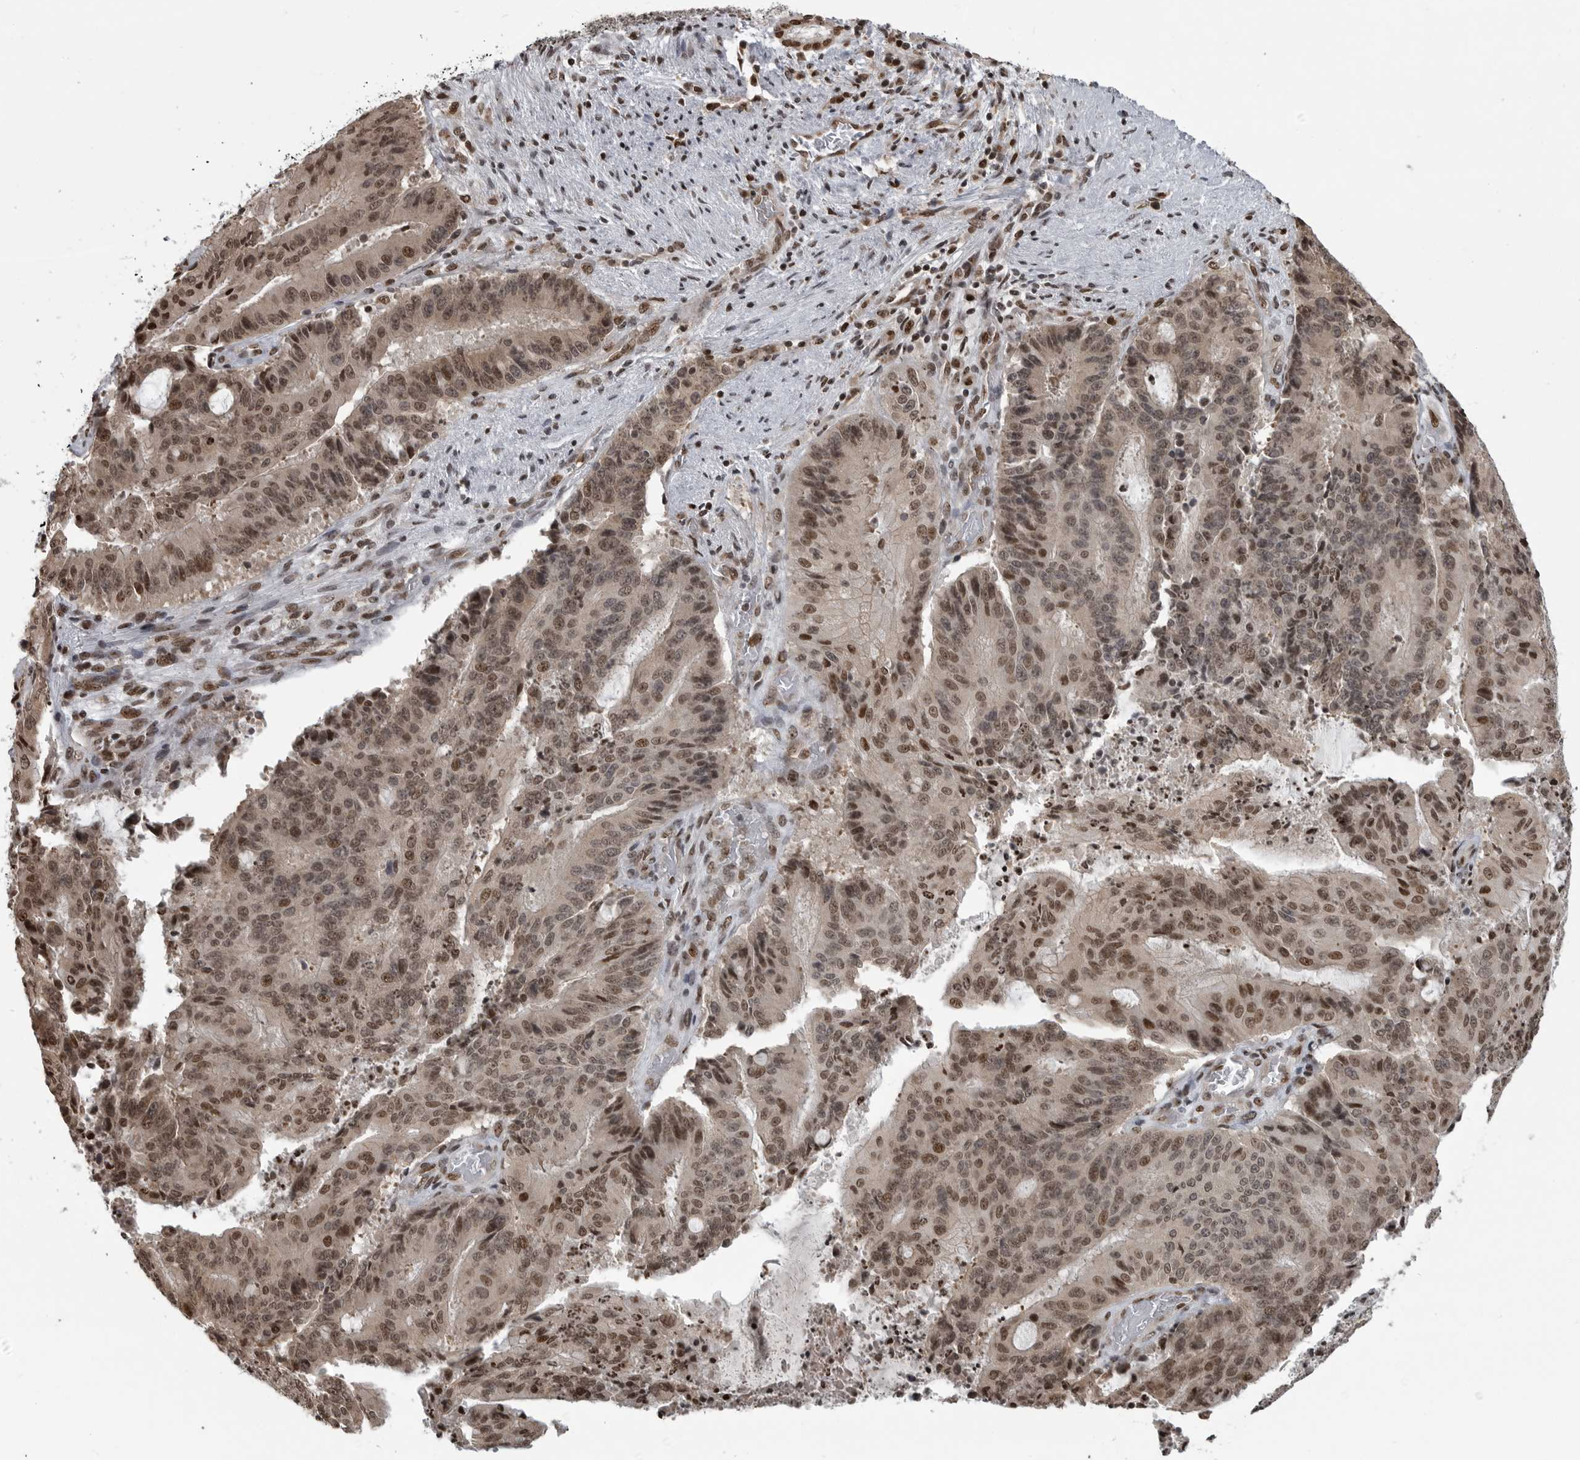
{"staining": {"intensity": "moderate", "quantity": ">75%", "location": "nuclear"}, "tissue": "liver cancer", "cell_type": "Tumor cells", "image_type": "cancer", "snomed": [{"axis": "morphology", "description": "Normal tissue, NOS"}, {"axis": "morphology", "description": "Cholangiocarcinoma"}, {"axis": "topography", "description": "Liver"}, {"axis": "topography", "description": "Peripheral nerve tissue"}], "caption": "The micrograph shows immunohistochemical staining of liver cholangiocarcinoma. There is moderate nuclear positivity is present in about >75% of tumor cells.", "gene": "YAF2", "patient": {"sex": "female", "age": 73}}